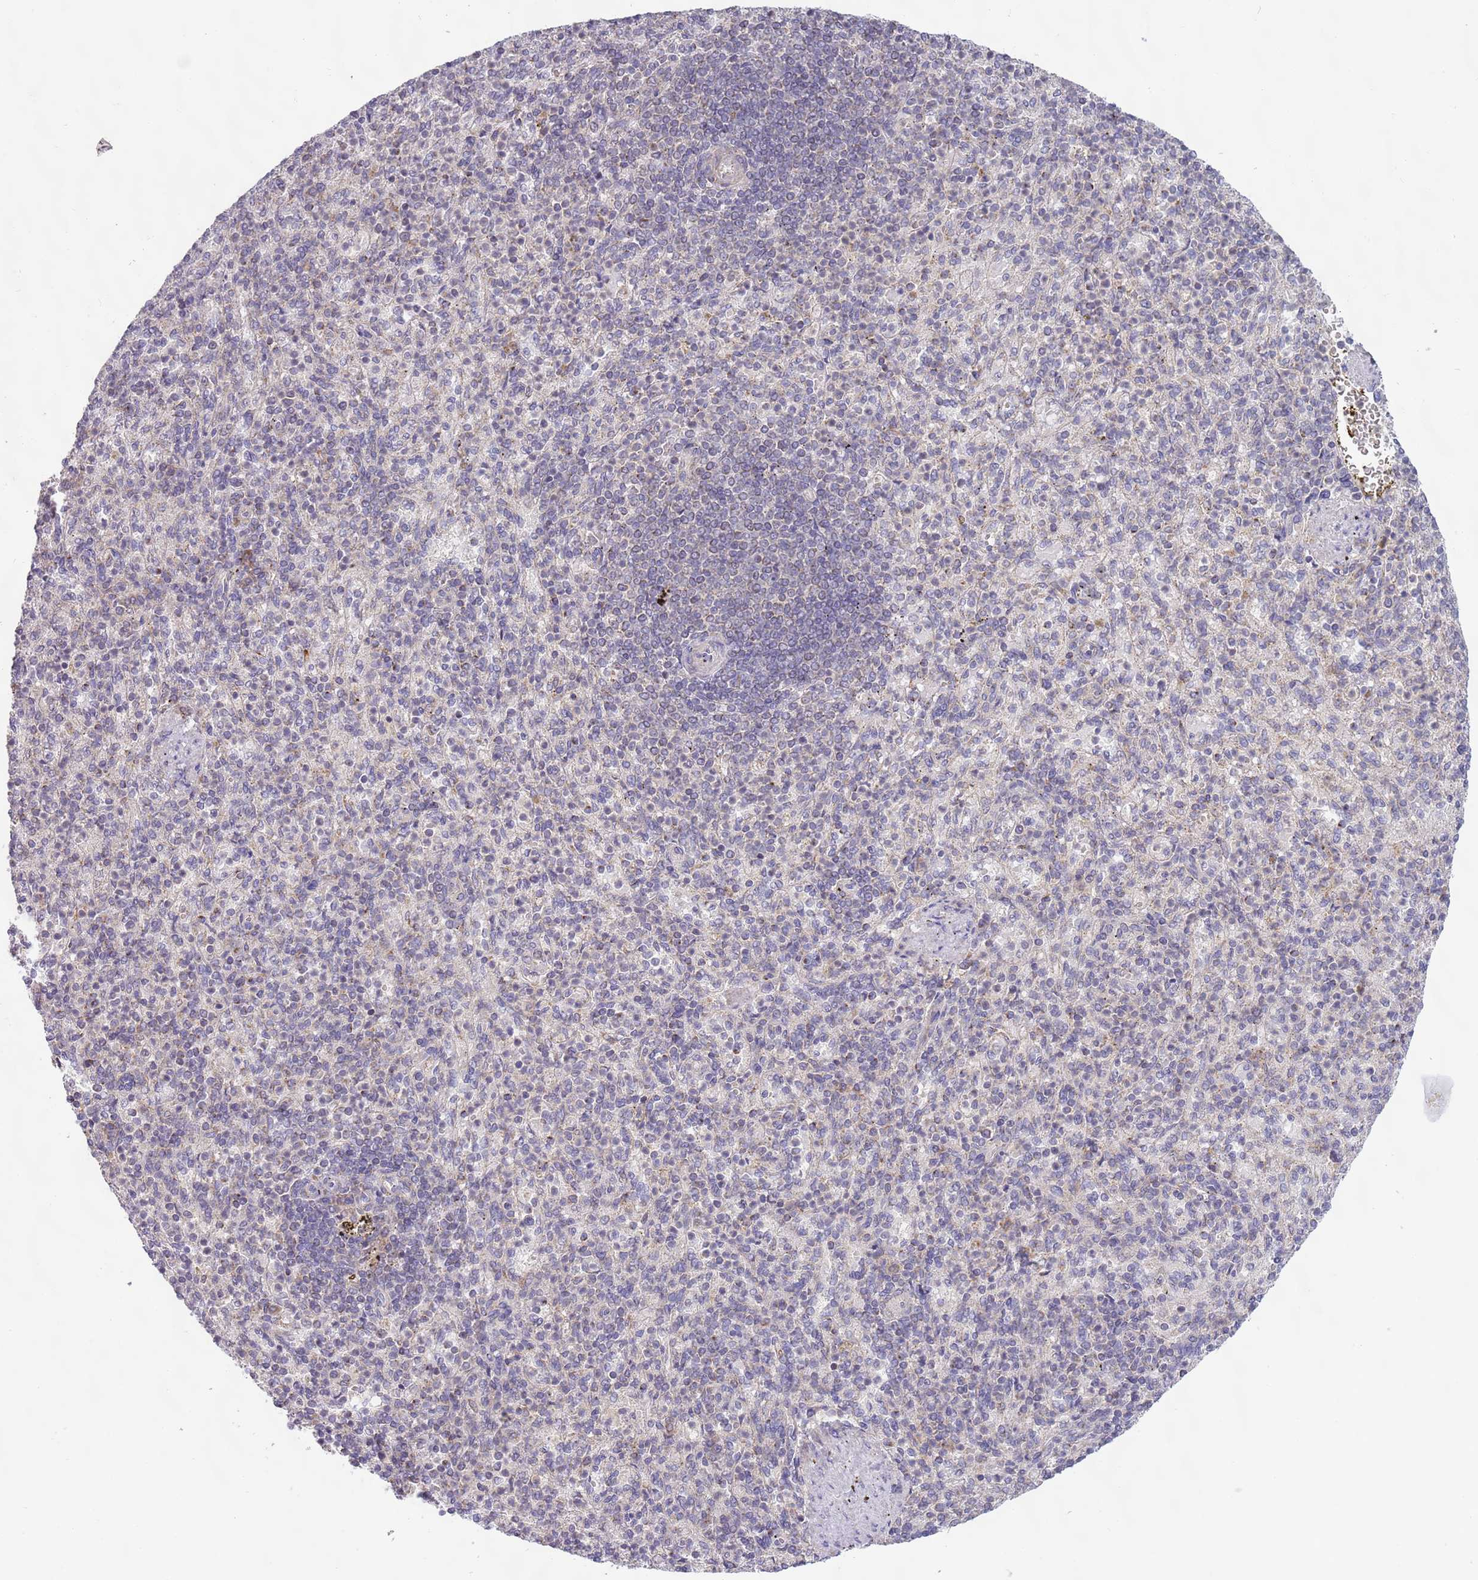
{"staining": {"intensity": "negative", "quantity": "none", "location": "none"}, "tissue": "spleen", "cell_type": "Cells in red pulp", "image_type": "normal", "snomed": [{"axis": "morphology", "description": "Normal tissue, NOS"}, {"axis": "topography", "description": "Spleen"}], "caption": "DAB (3,3'-diaminobenzidine) immunohistochemical staining of unremarkable human spleen demonstrates no significant positivity in cells in red pulp.", "gene": "SKOR2", "patient": {"sex": "female", "age": 74}}